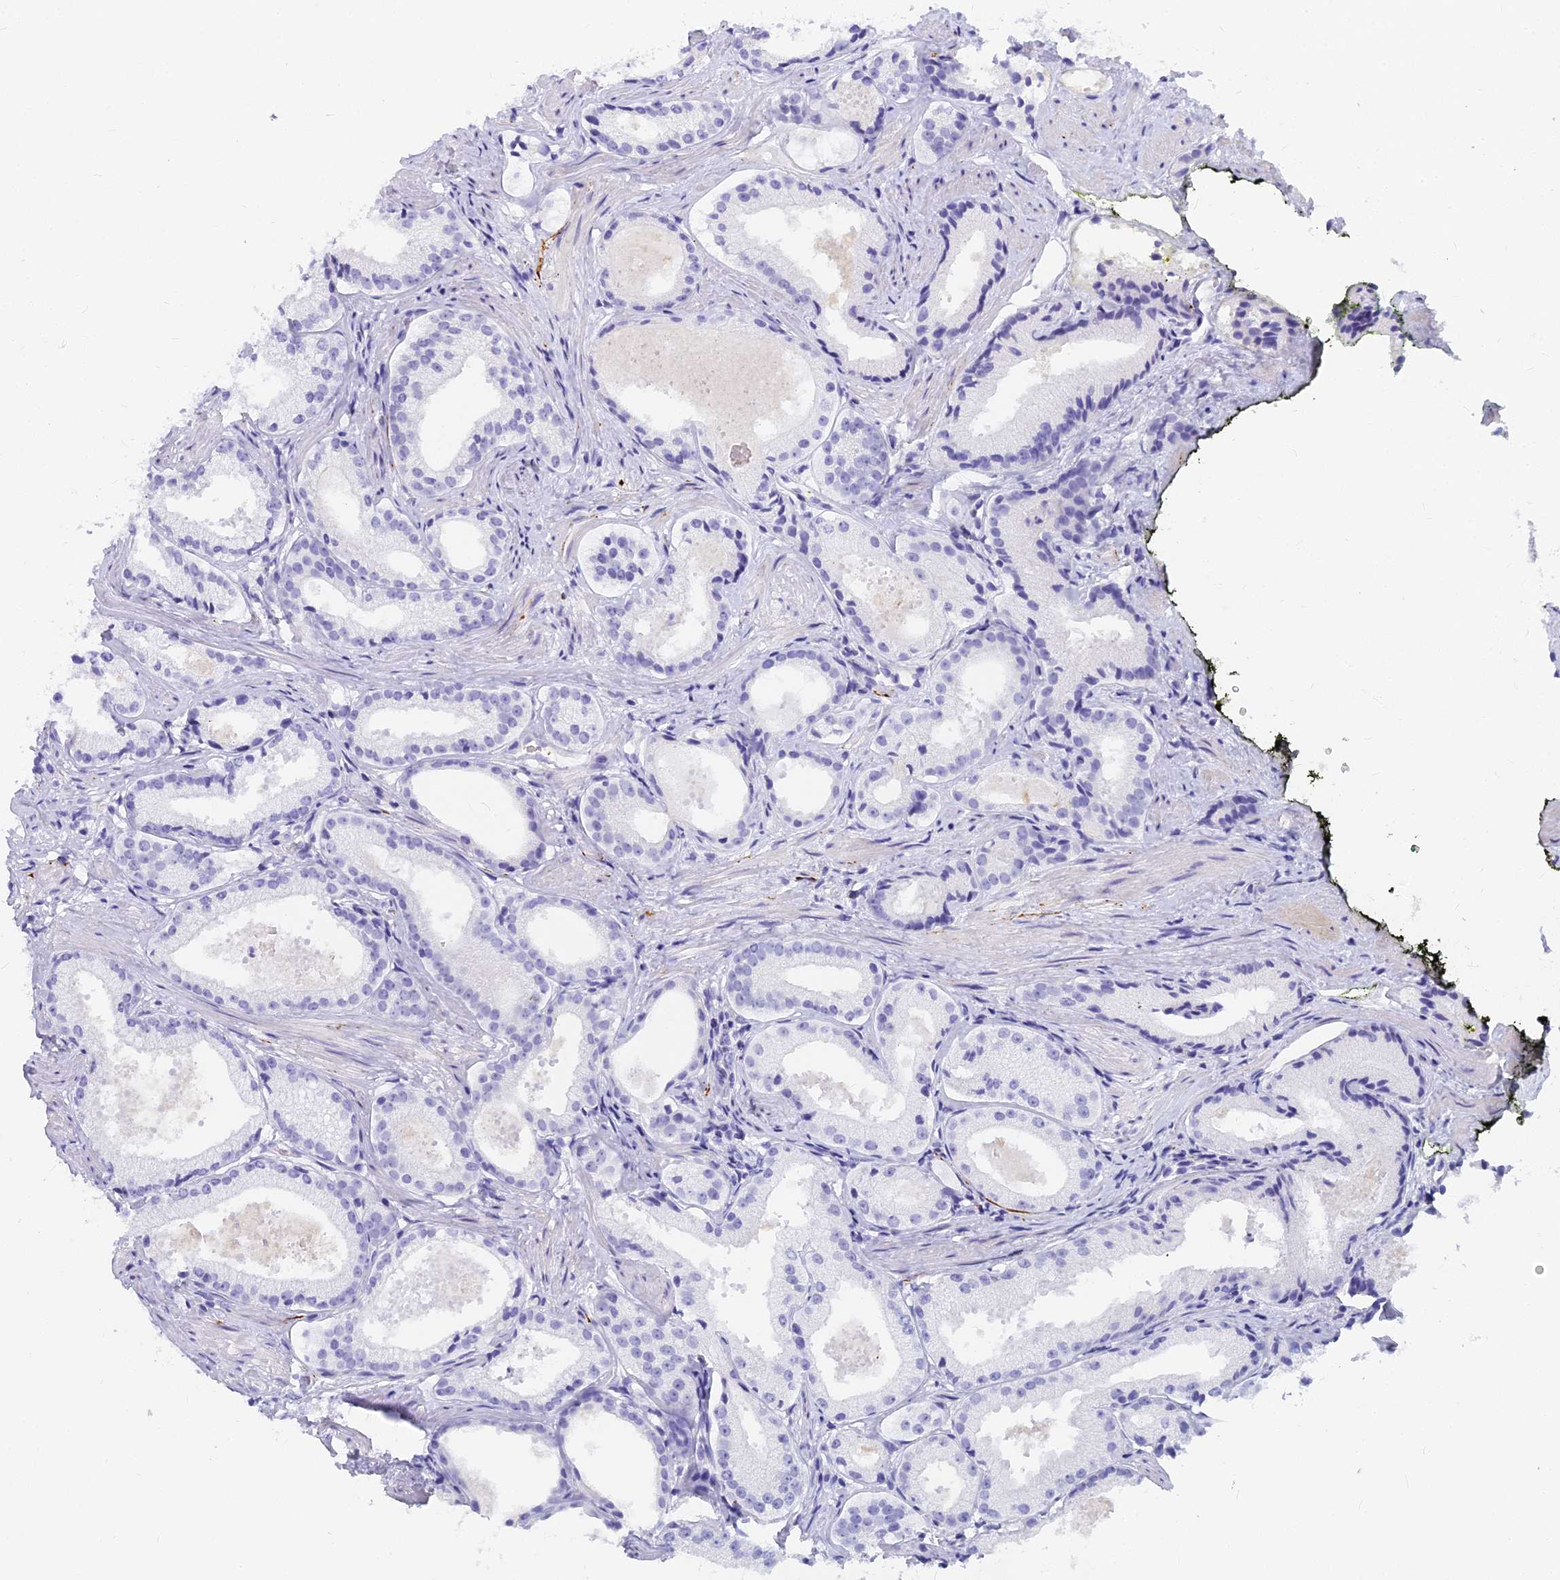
{"staining": {"intensity": "negative", "quantity": "none", "location": "none"}, "tissue": "prostate cancer", "cell_type": "Tumor cells", "image_type": "cancer", "snomed": [{"axis": "morphology", "description": "Adenocarcinoma, Low grade"}, {"axis": "topography", "description": "Prostate"}], "caption": "This is an immunohistochemistry photomicrograph of prostate cancer (adenocarcinoma (low-grade)). There is no expression in tumor cells.", "gene": "EVI2A", "patient": {"sex": "male", "age": 57}}